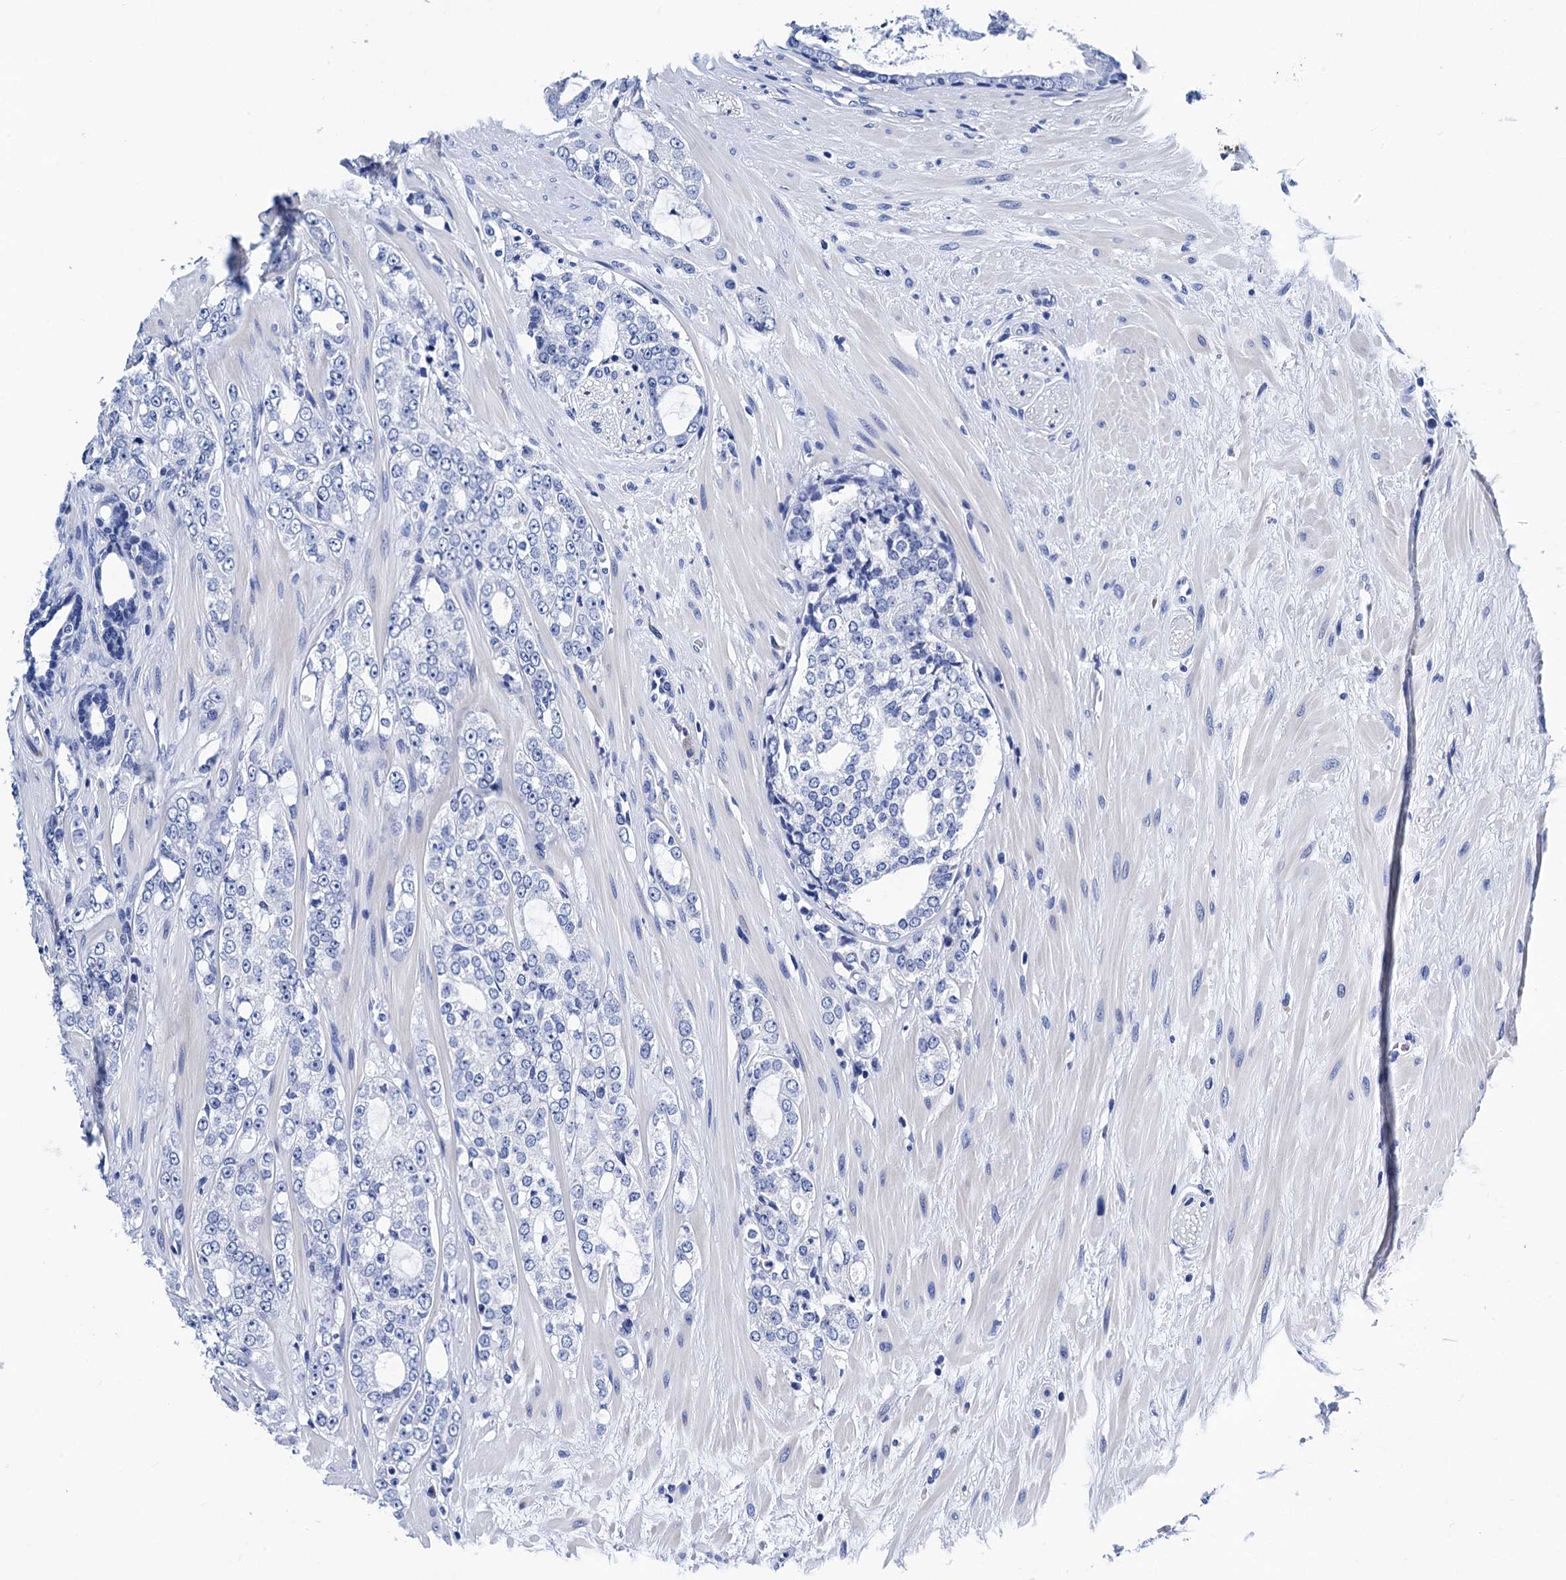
{"staining": {"intensity": "negative", "quantity": "none", "location": "none"}, "tissue": "prostate cancer", "cell_type": "Tumor cells", "image_type": "cancer", "snomed": [{"axis": "morphology", "description": "Adenocarcinoma, High grade"}, {"axis": "topography", "description": "Prostate"}], "caption": "The image demonstrates no significant staining in tumor cells of prostate high-grade adenocarcinoma.", "gene": "MYBPC3", "patient": {"sex": "male", "age": 64}}